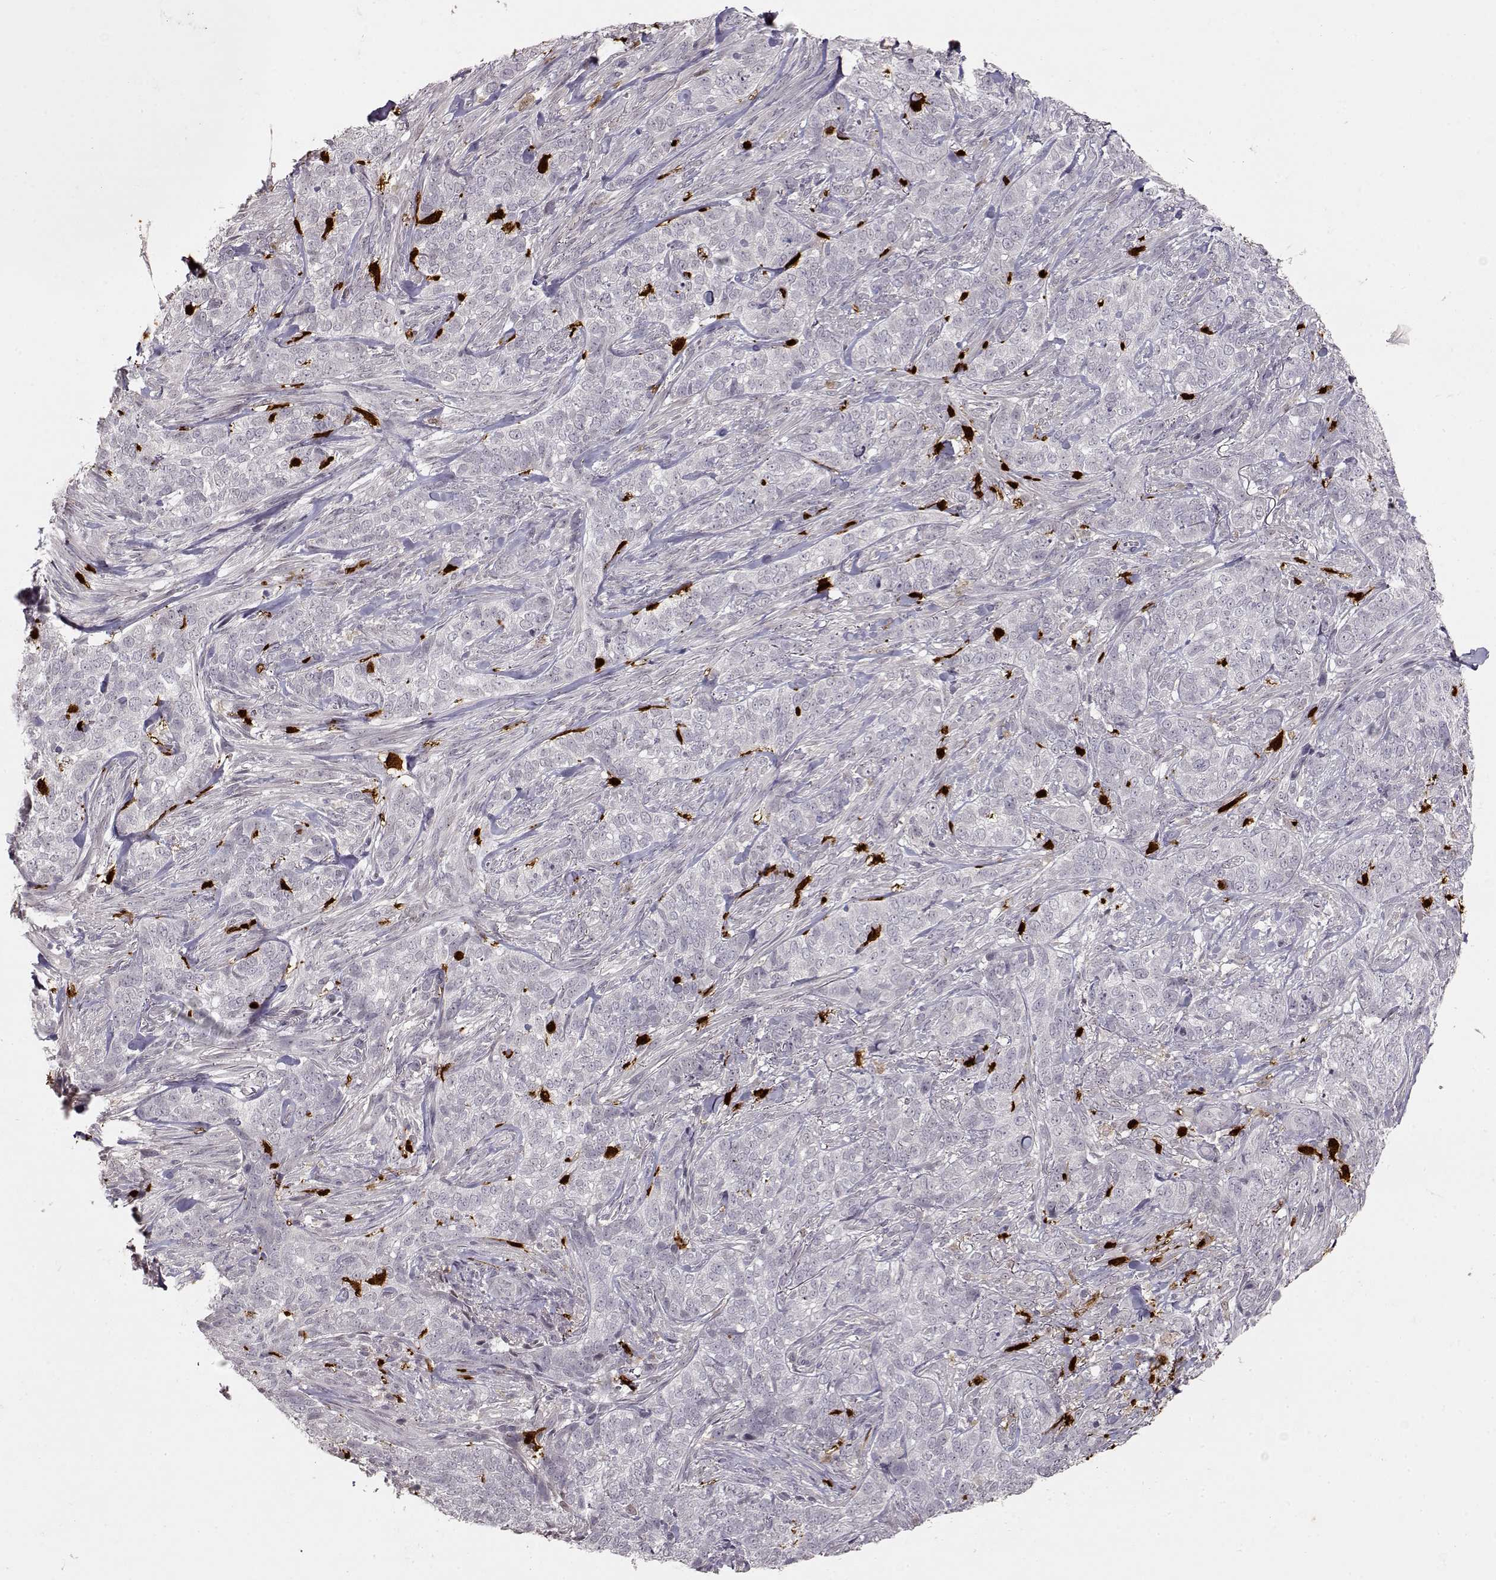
{"staining": {"intensity": "negative", "quantity": "none", "location": "none"}, "tissue": "skin cancer", "cell_type": "Tumor cells", "image_type": "cancer", "snomed": [{"axis": "morphology", "description": "Basal cell carcinoma"}, {"axis": "topography", "description": "Skin"}], "caption": "Immunohistochemistry image of neoplastic tissue: human skin cancer stained with DAB (3,3'-diaminobenzidine) exhibits no significant protein positivity in tumor cells. (DAB IHC with hematoxylin counter stain).", "gene": "S100B", "patient": {"sex": "female", "age": 69}}